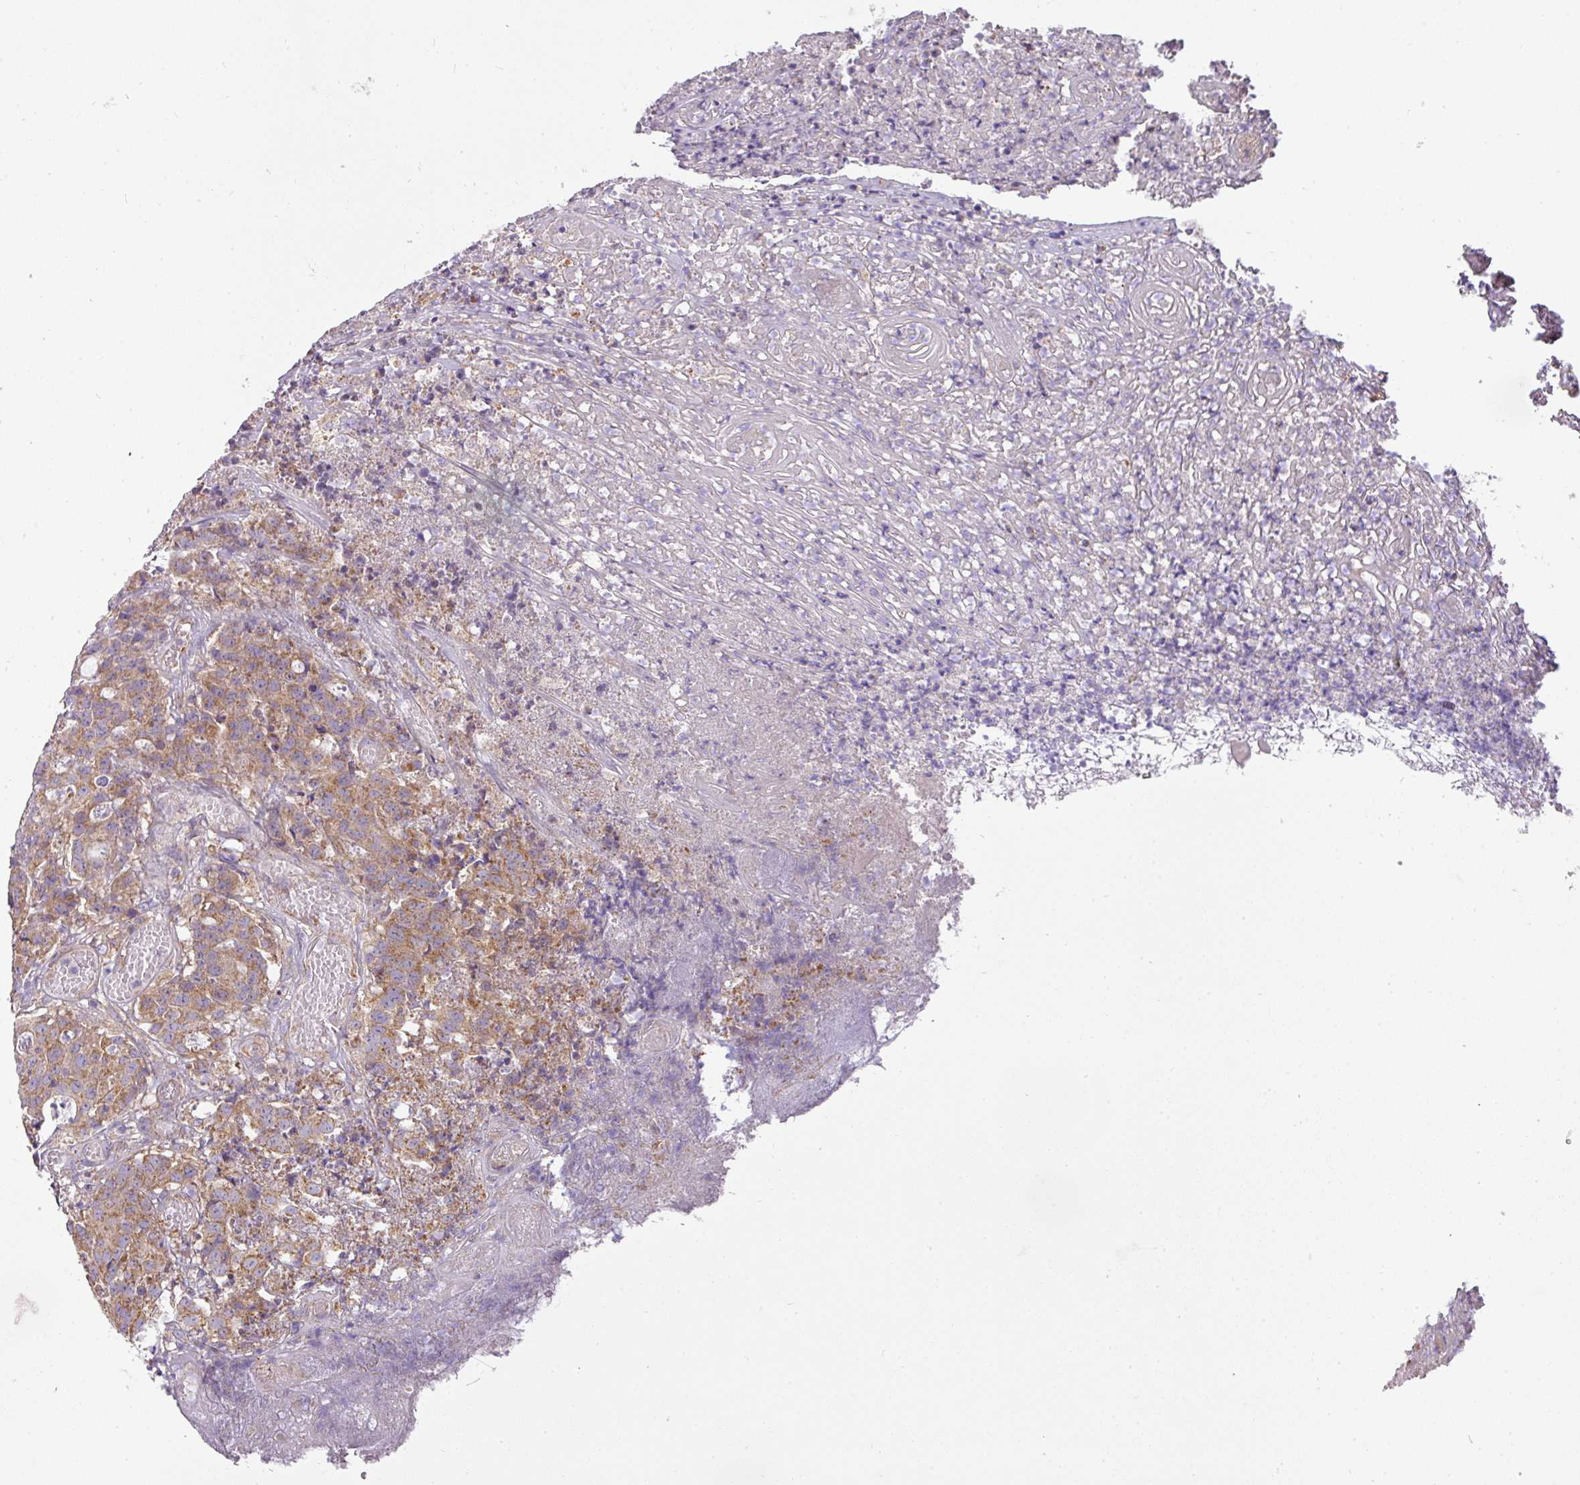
{"staining": {"intensity": "moderate", "quantity": ">75%", "location": "cytoplasmic/membranous"}, "tissue": "colorectal cancer", "cell_type": "Tumor cells", "image_type": "cancer", "snomed": [{"axis": "morphology", "description": "Adenocarcinoma, NOS"}, {"axis": "topography", "description": "Colon"}], "caption": "The image exhibits staining of adenocarcinoma (colorectal), revealing moderate cytoplasmic/membranous protein positivity (brown color) within tumor cells.", "gene": "ZNF211", "patient": {"sex": "male", "age": 83}}